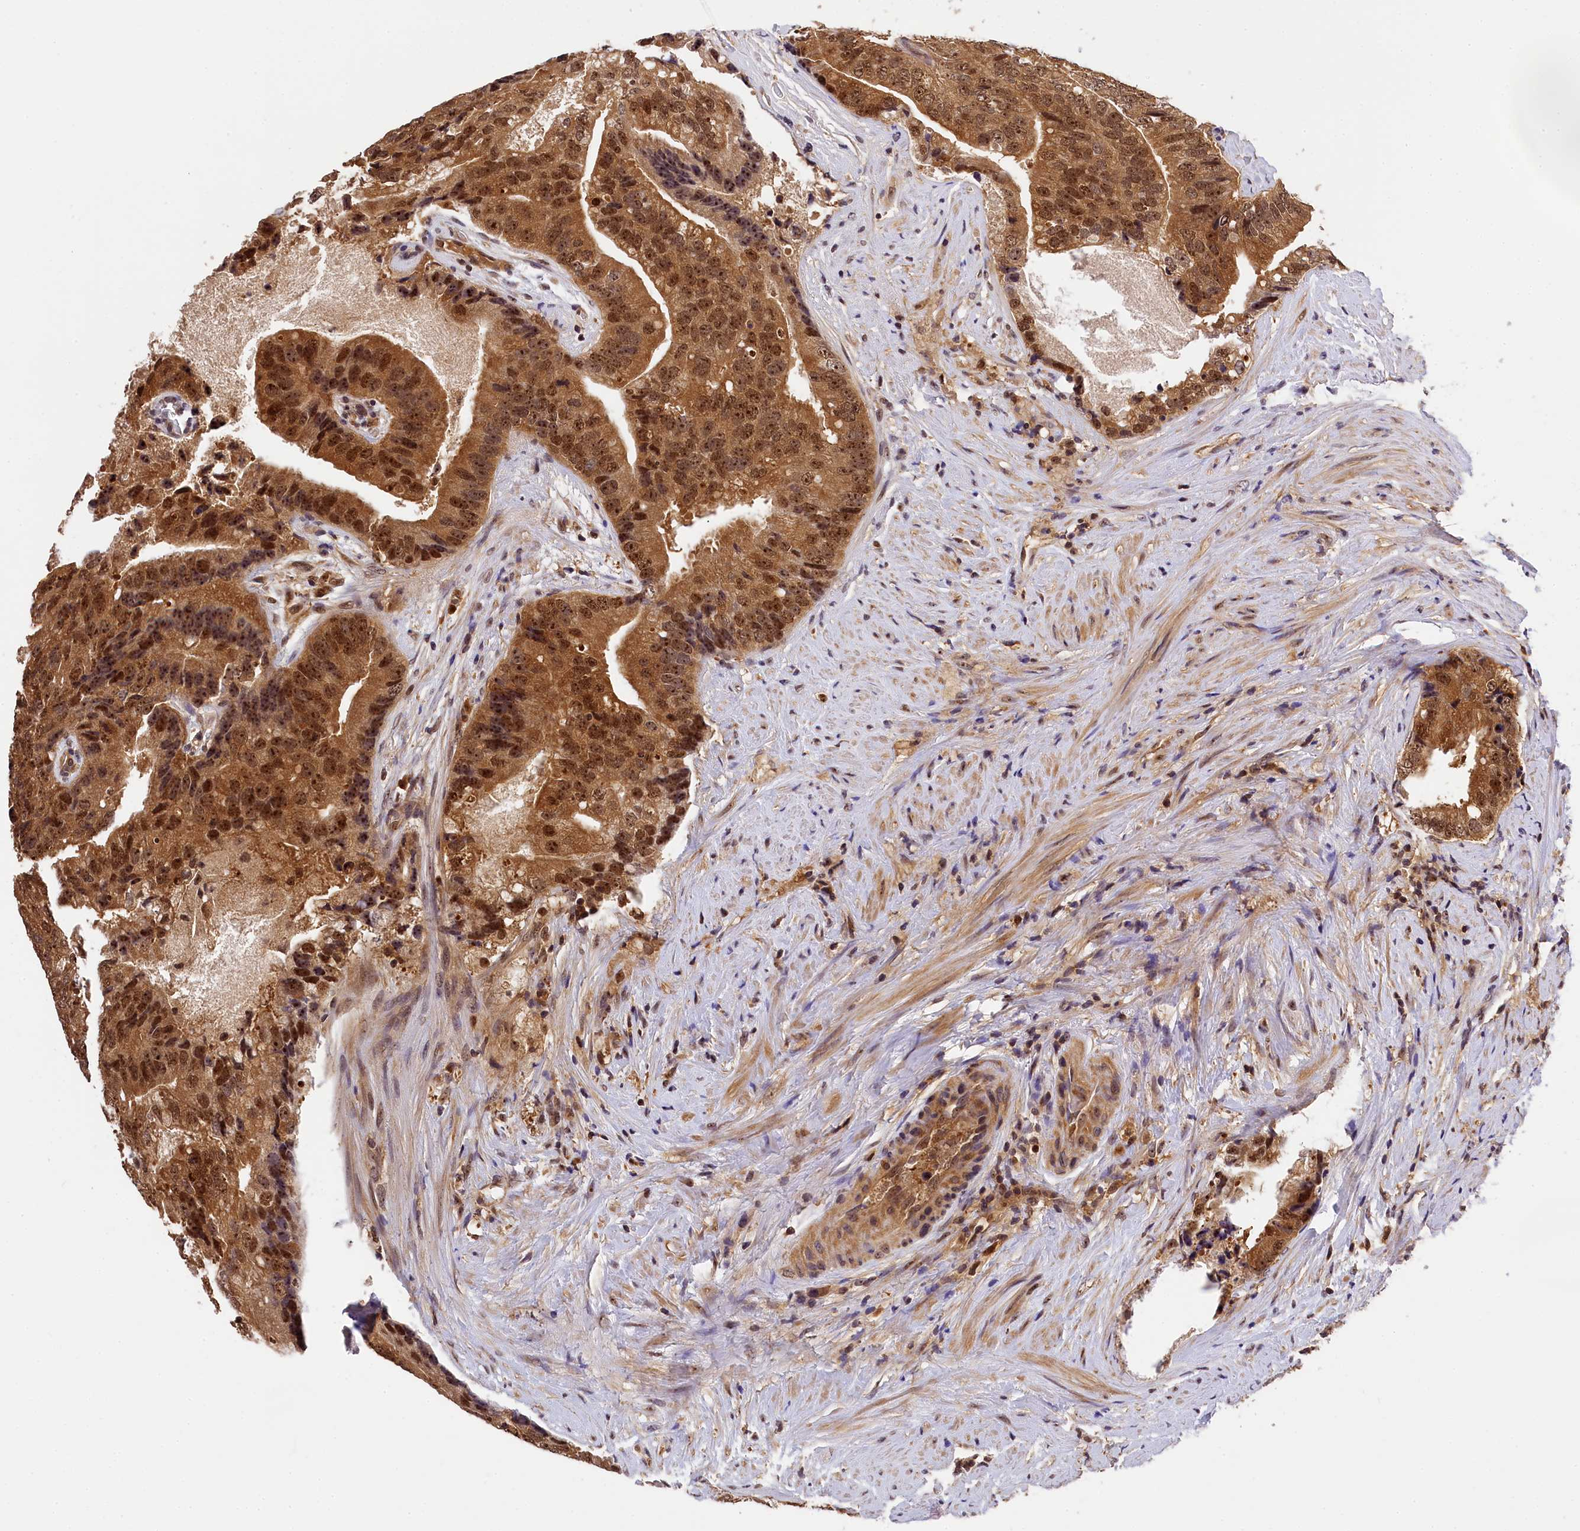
{"staining": {"intensity": "moderate", "quantity": ">75%", "location": "cytoplasmic/membranous,nuclear"}, "tissue": "prostate cancer", "cell_type": "Tumor cells", "image_type": "cancer", "snomed": [{"axis": "morphology", "description": "Adenocarcinoma, High grade"}, {"axis": "topography", "description": "Prostate"}], "caption": "High-magnification brightfield microscopy of prostate cancer (adenocarcinoma (high-grade)) stained with DAB (brown) and counterstained with hematoxylin (blue). tumor cells exhibit moderate cytoplasmic/membranous and nuclear staining is appreciated in approximately>75% of cells. The staining is performed using DAB brown chromogen to label protein expression. The nuclei are counter-stained blue using hematoxylin.", "gene": "EIF6", "patient": {"sex": "male", "age": 70}}